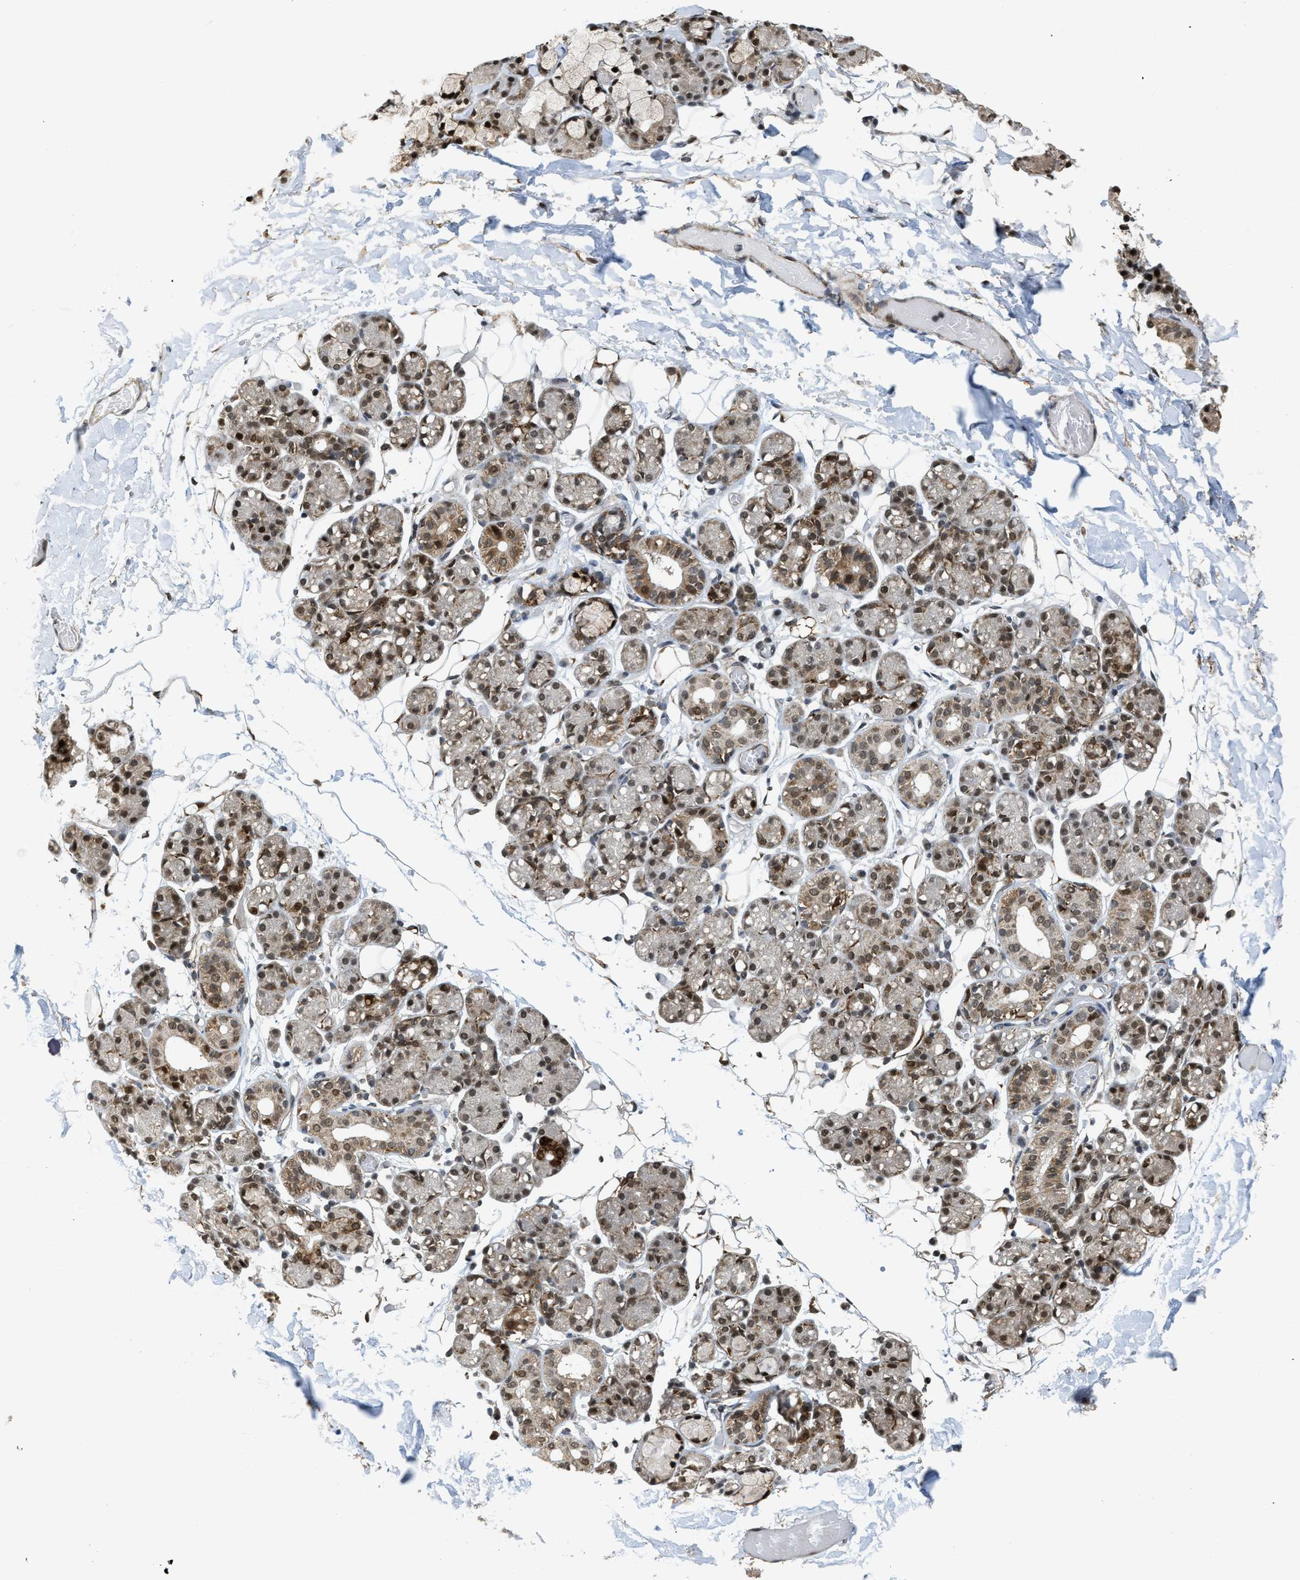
{"staining": {"intensity": "strong", "quantity": "25%-75%", "location": "cytoplasmic/membranous,nuclear"}, "tissue": "salivary gland", "cell_type": "Glandular cells", "image_type": "normal", "snomed": [{"axis": "morphology", "description": "Normal tissue, NOS"}, {"axis": "topography", "description": "Salivary gland"}], "caption": "A micrograph showing strong cytoplasmic/membranous,nuclear expression in about 25%-75% of glandular cells in benign salivary gland, as visualized by brown immunohistochemical staining.", "gene": "ZNF250", "patient": {"sex": "male", "age": 63}}